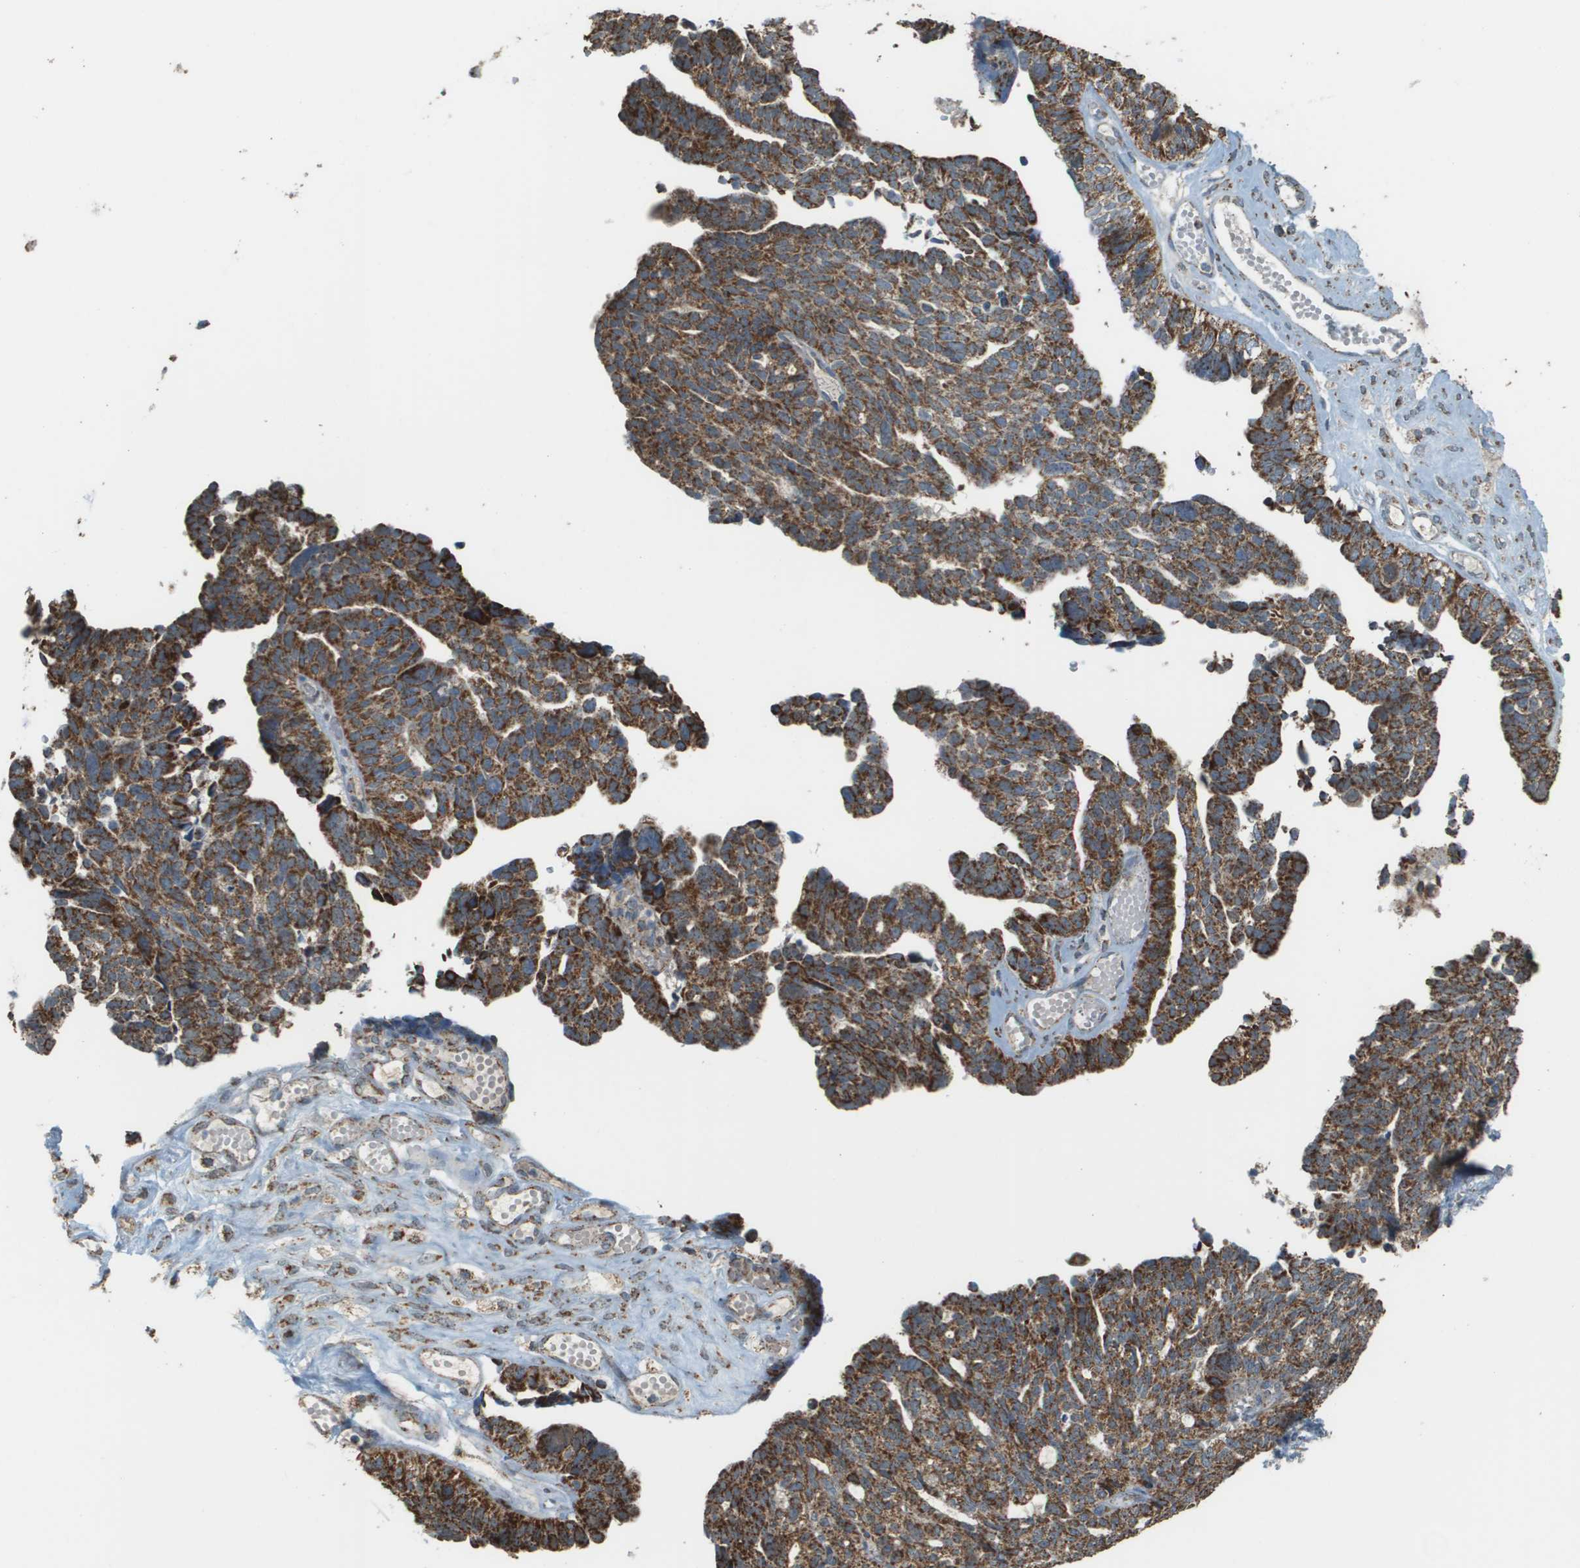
{"staining": {"intensity": "moderate", "quantity": ">75%", "location": "cytoplasmic/membranous"}, "tissue": "ovarian cancer", "cell_type": "Tumor cells", "image_type": "cancer", "snomed": [{"axis": "morphology", "description": "Cystadenocarcinoma, serous, NOS"}, {"axis": "topography", "description": "Ovary"}], "caption": "DAB immunohistochemical staining of human serous cystadenocarcinoma (ovarian) demonstrates moderate cytoplasmic/membranous protein positivity in about >75% of tumor cells.", "gene": "FH", "patient": {"sex": "female", "age": 79}}